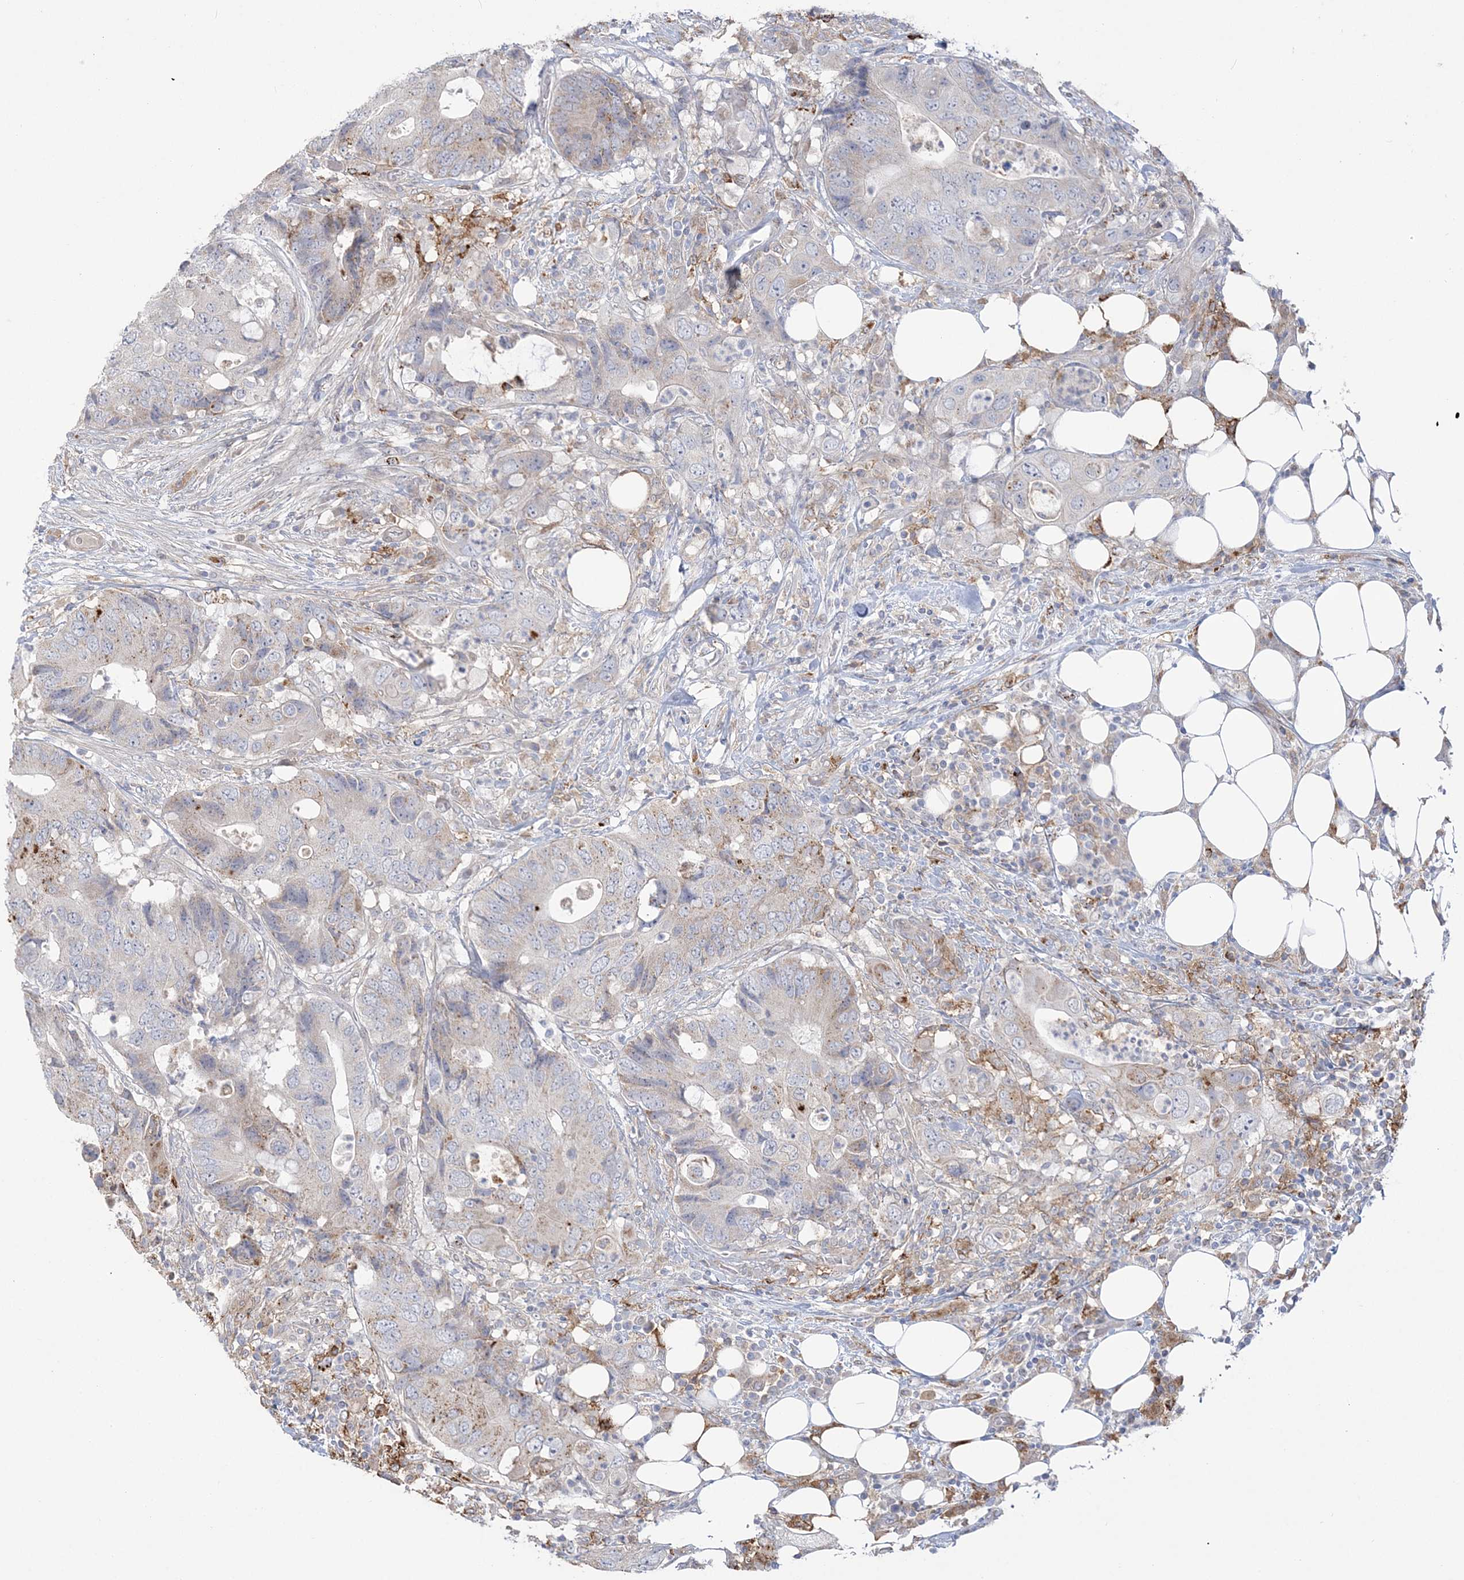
{"staining": {"intensity": "weak", "quantity": "<25%", "location": "cytoplasmic/membranous"}, "tissue": "colorectal cancer", "cell_type": "Tumor cells", "image_type": "cancer", "snomed": [{"axis": "morphology", "description": "Adenocarcinoma, NOS"}, {"axis": "topography", "description": "Colon"}], "caption": "Tumor cells are negative for protein expression in human colorectal cancer. Nuclei are stained in blue.", "gene": "HAAO", "patient": {"sex": "male", "age": 71}}